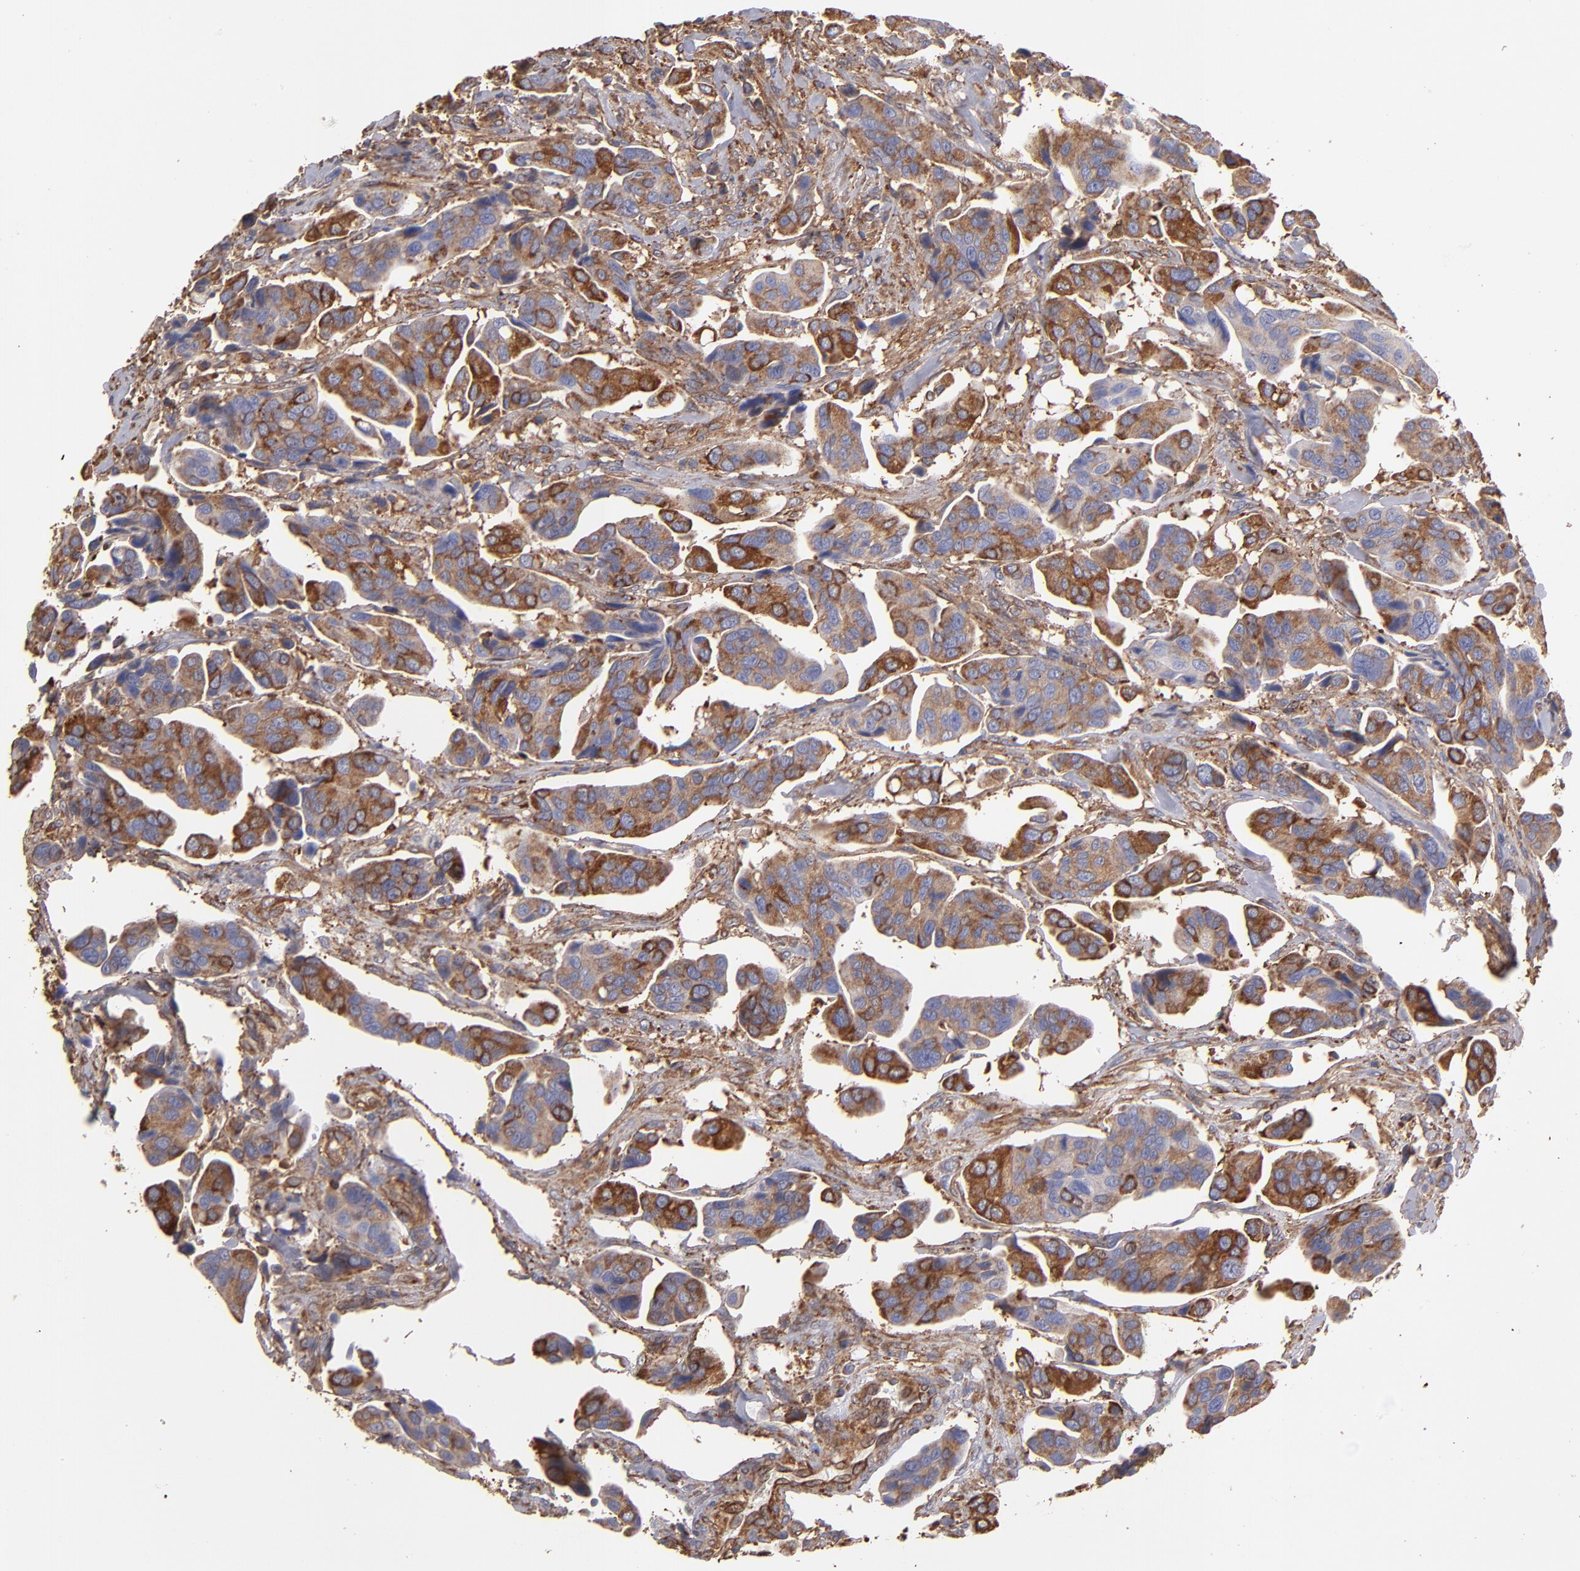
{"staining": {"intensity": "strong", "quantity": ">75%", "location": "cytoplasmic/membranous"}, "tissue": "urothelial cancer", "cell_type": "Tumor cells", "image_type": "cancer", "snomed": [{"axis": "morphology", "description": "Adenocarcinoma, NOS"}, {"axis": "topography", "description": "Urinary bladder"}], "caption": "Immunohistochemical staining of urothelial cancer shows high levels of strong cytoplasmic/membranous protein staining in about >75% of tumor cells.", "gene": "MVP", "patient": {"sex": "male", "age": 61}}